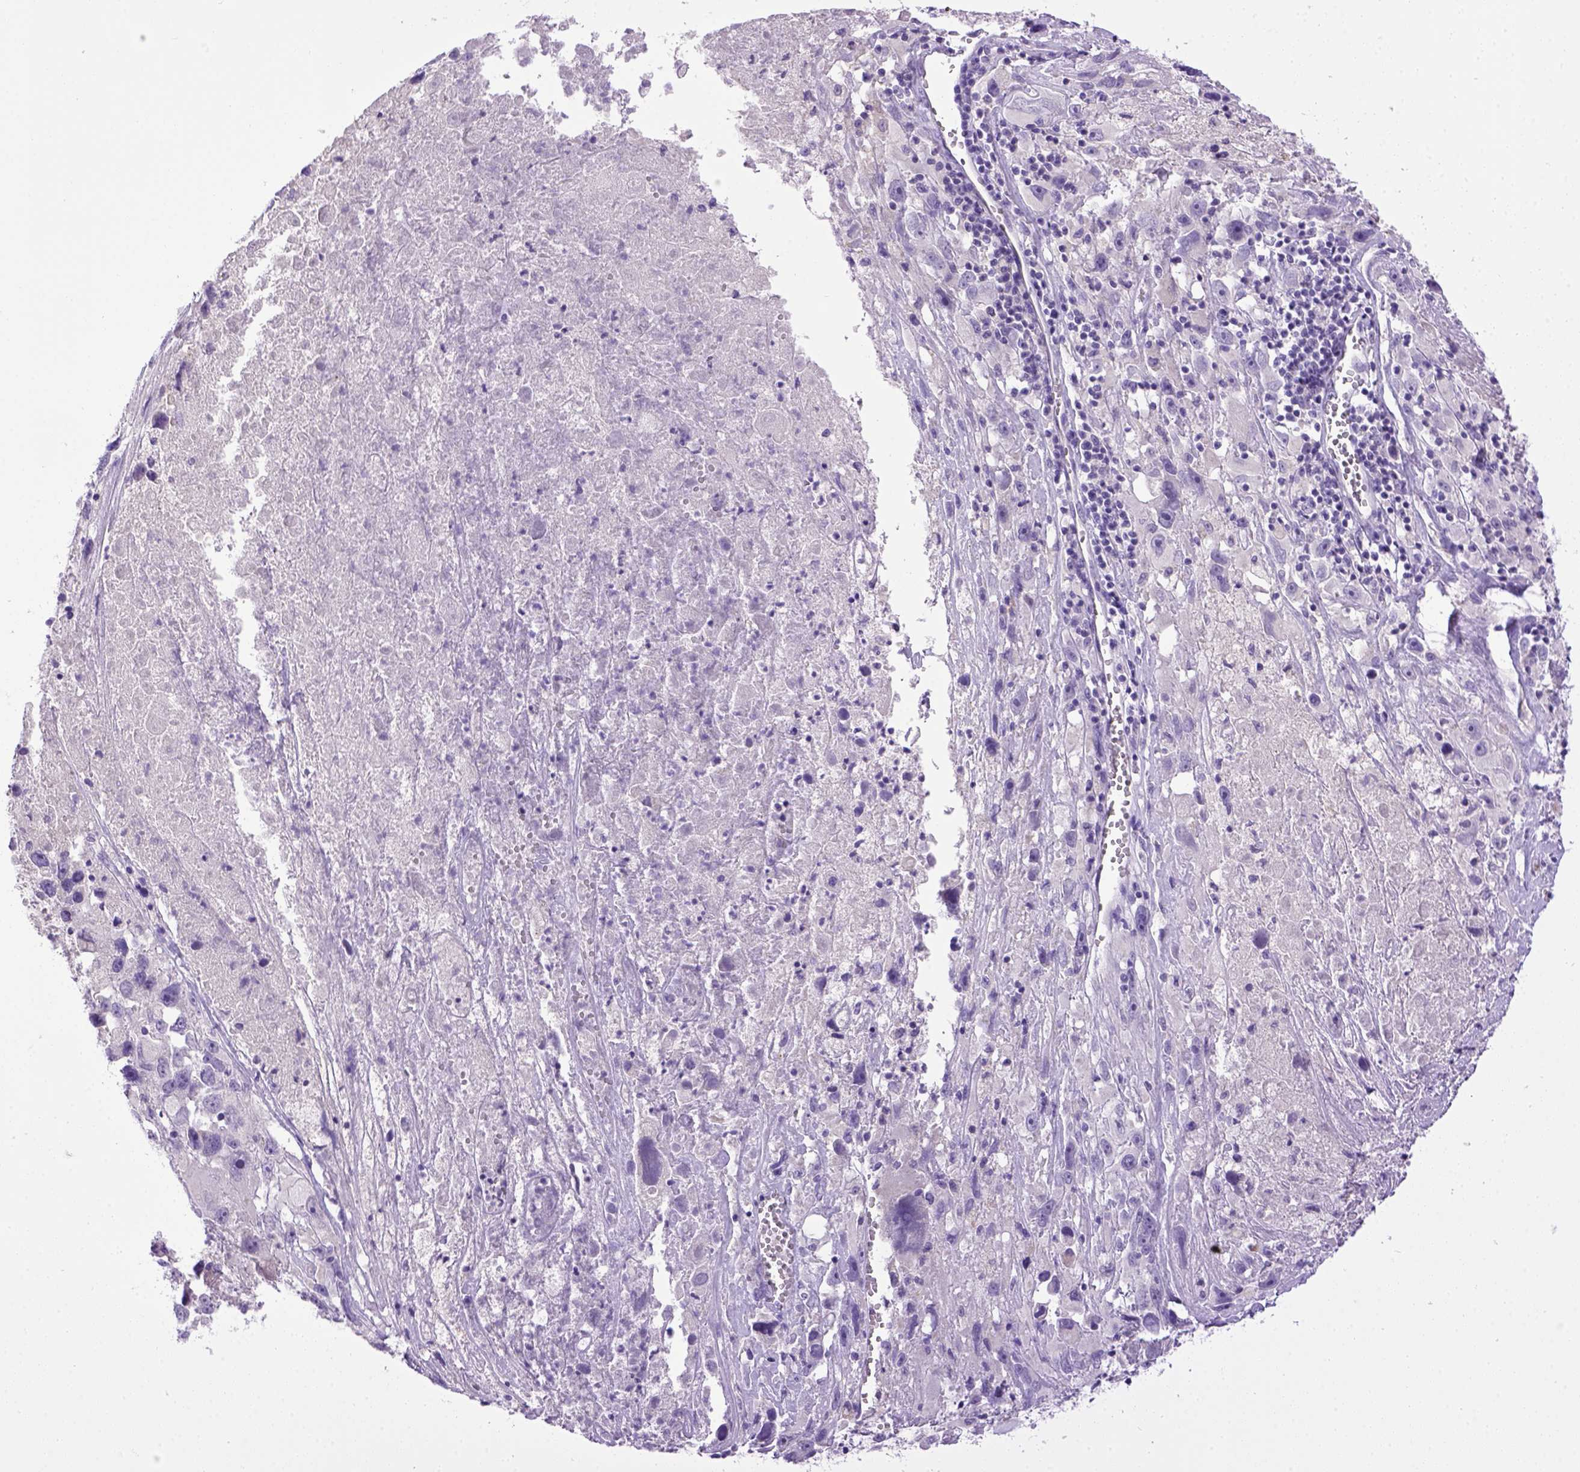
{"staining": {"intensity": "negative", "quantity": "none", "location": "none"}, "tissue": "melanoma", "cell_type": "Tumor cells", "image_type": "cancer", "snomed": [{"axis": "morphology", "description": "Malignant melanoma, Metastatic site"}, {"axis": "topography", "description": "Lymph node"}], "caption": "This is a image of IHC staining of malignant melanoma (metastatic site), which shows no staining in tumor cells.", "gene": "CDH1", "patient": {"sex": "male", "age": 50}}